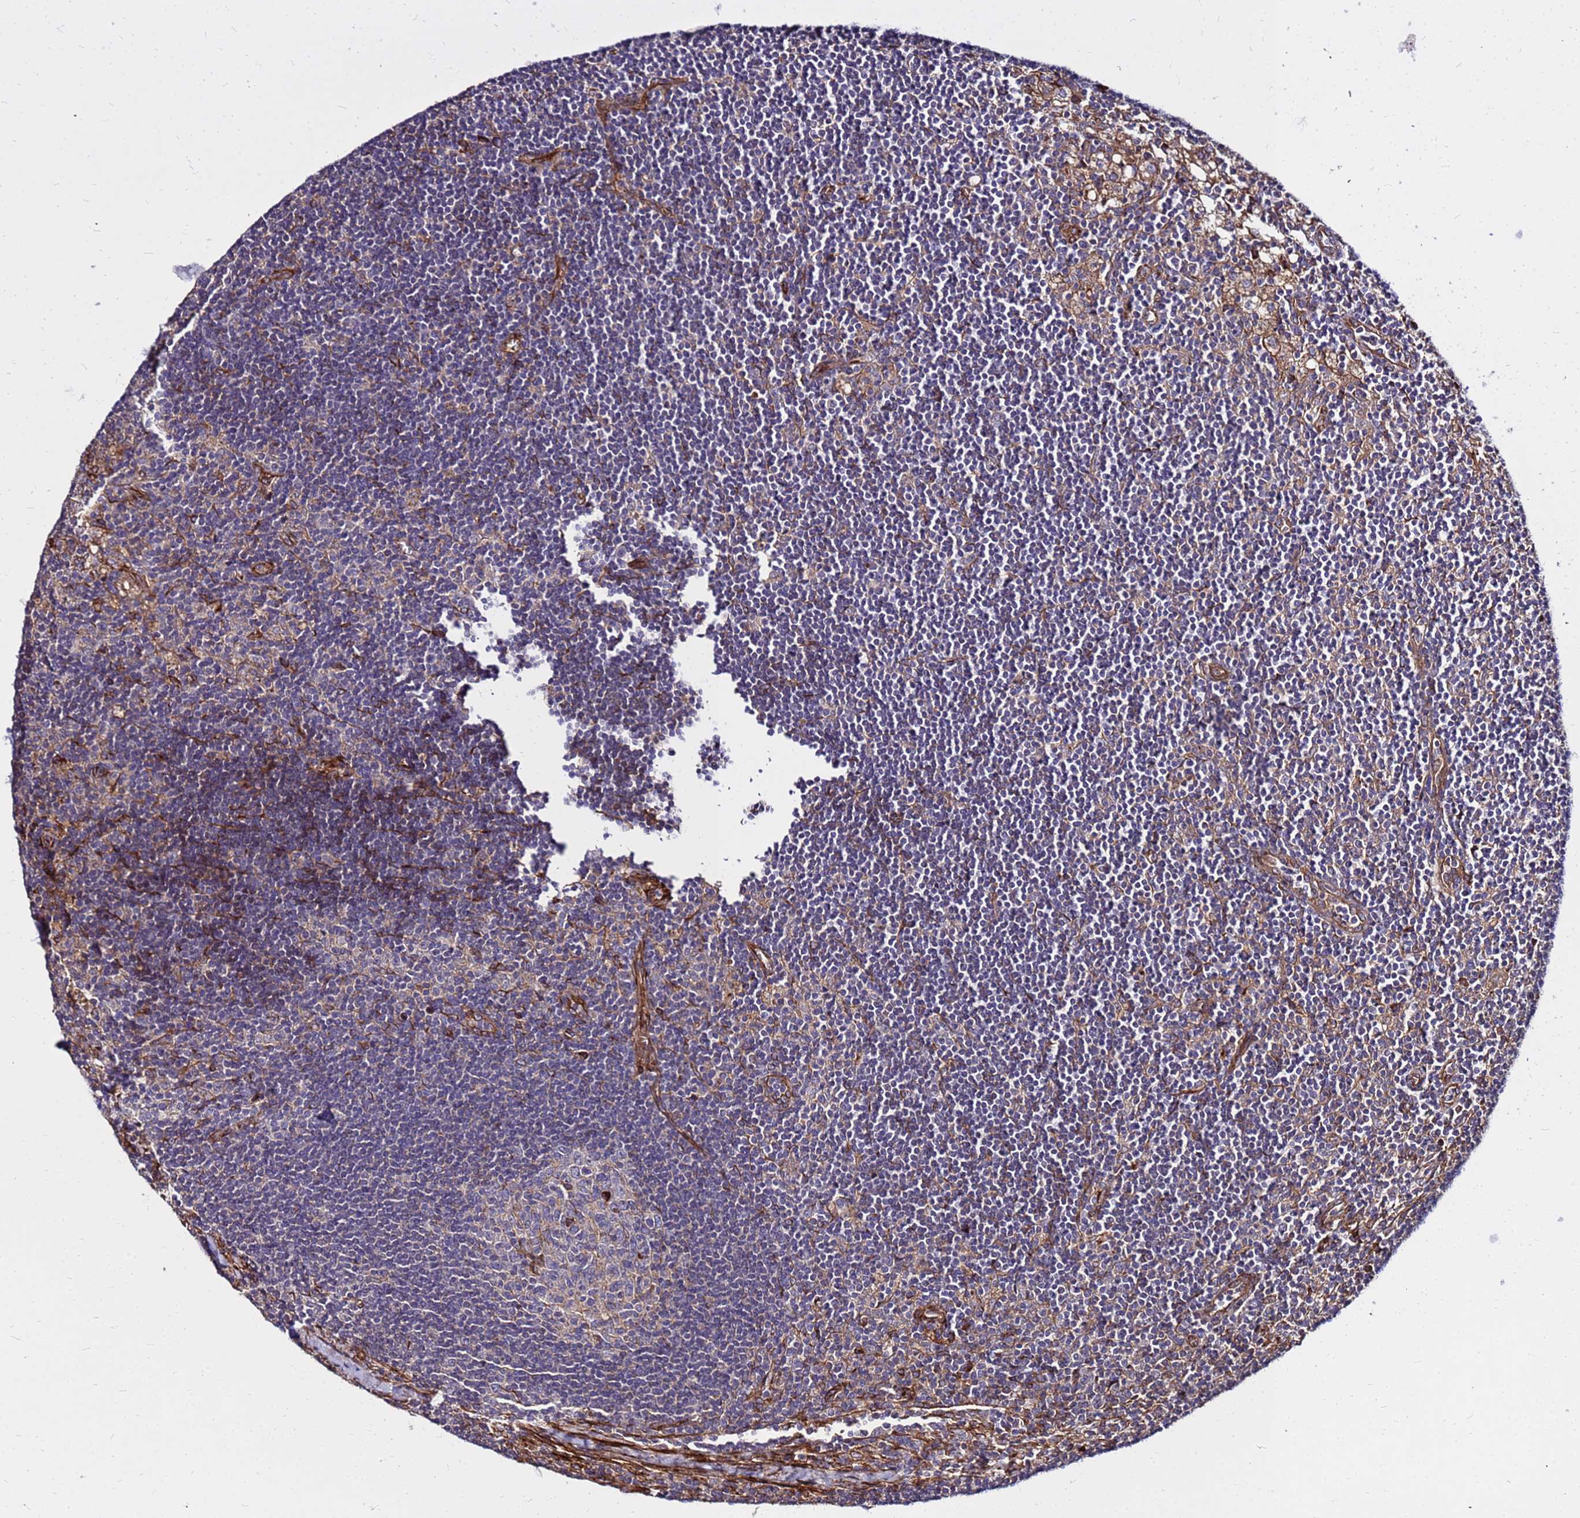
{"staining": {"intensity": "strong", "quantity": "<25%", "location": "cytoplasmic/membranous"}, "tissue": "lymph node", "cell_type": "Germinal center cells", "image_type": "normal", "snomed": [{"axis": "morphology", "description": "Normal tissue, NOS"}, {"axis": "topography", "description": "Lymph node"}], "caption": "The histopathology image displays immunohistochemical staining of unremarkable lymph node. There is strong cytoplasmic/membranous expression is present in about <25% of germinal center cells. (DAB = brown stain, brightfield microscopy at high magnification).", "gene": "WWC2", "patient": {"sex": "male", "age": 24}}